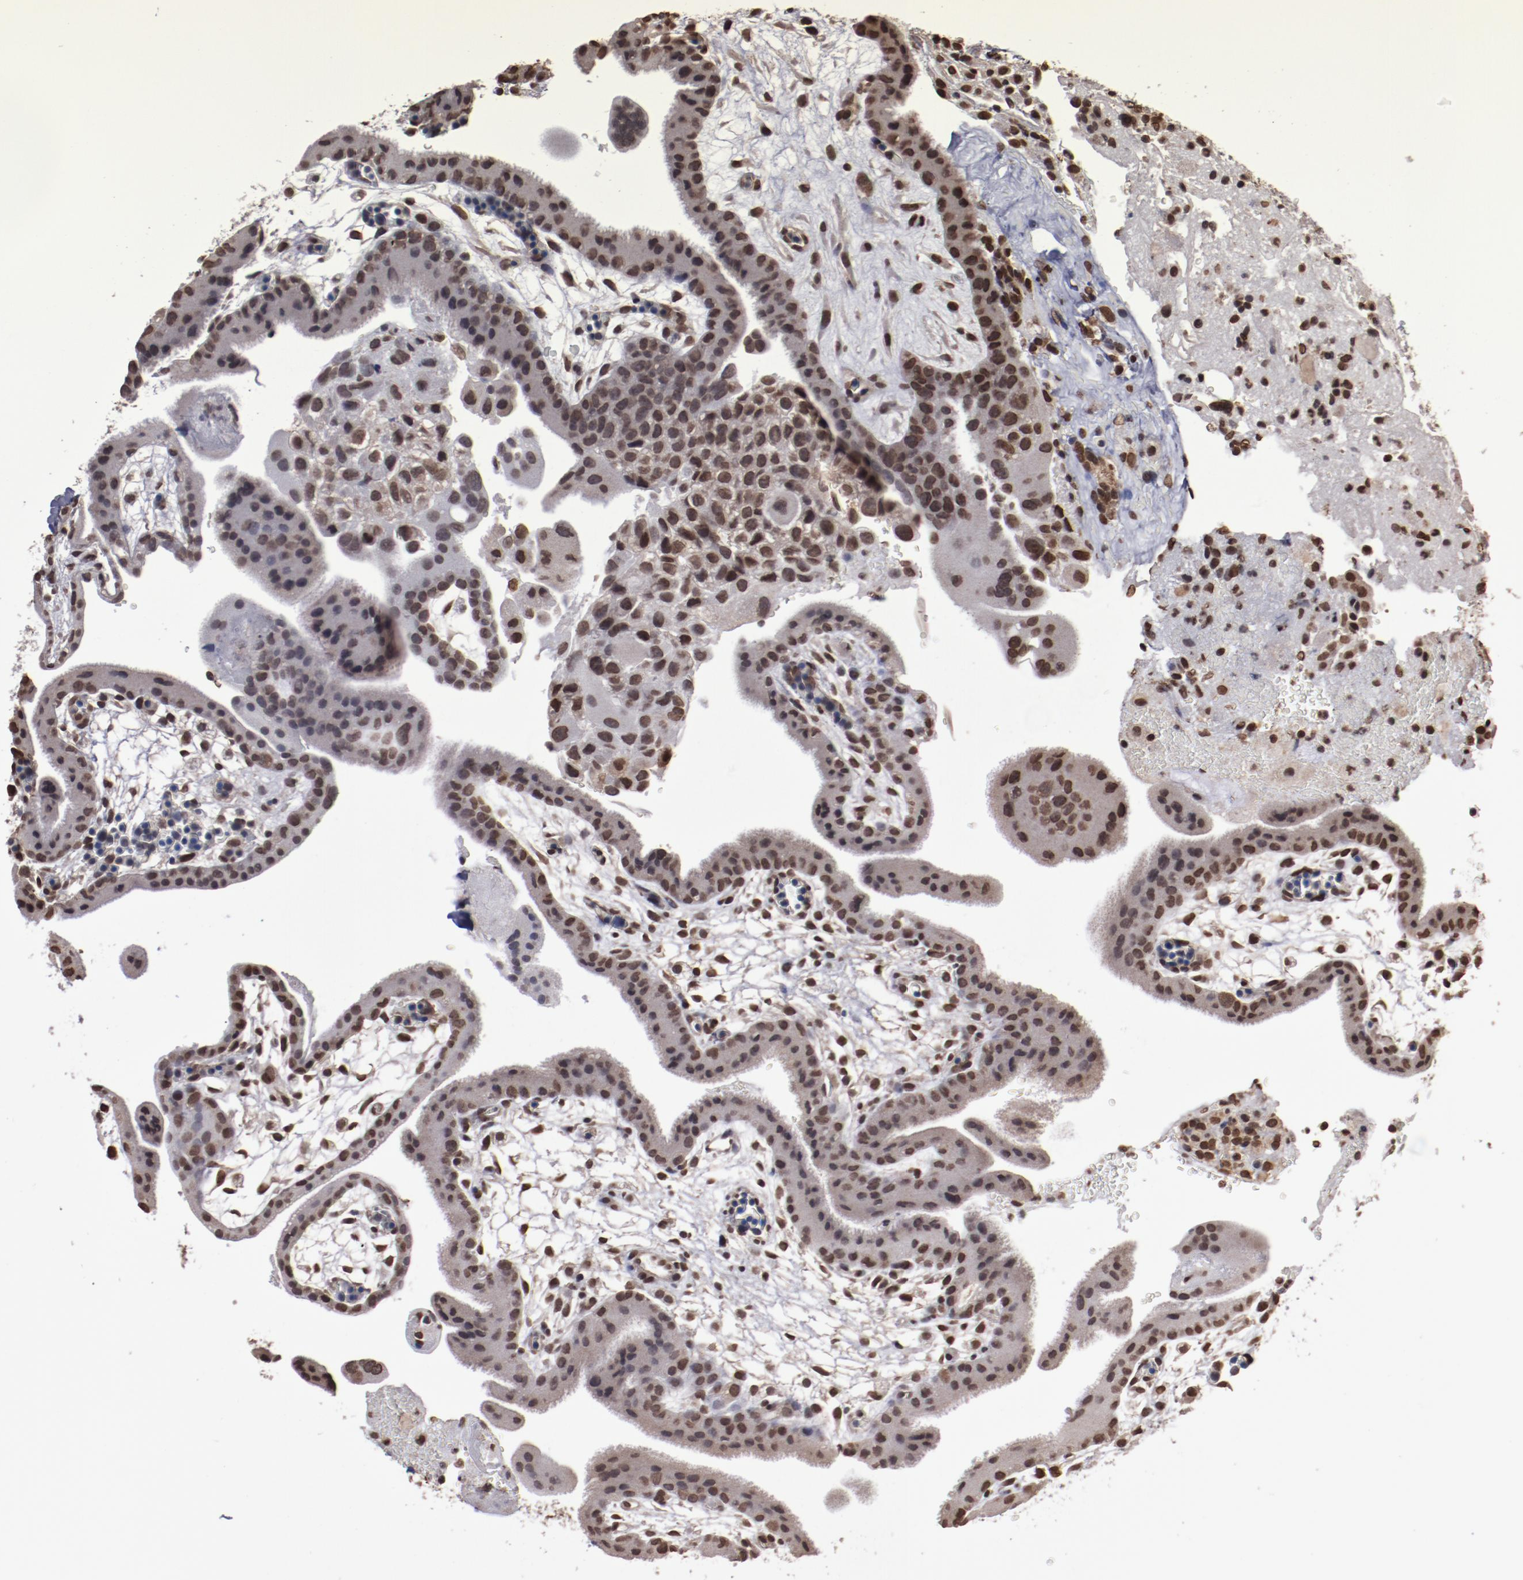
{"staining": {"intensity": "strong", "quantity": ">75%", "location": "nuclear"}, "tissue": "placenta", "cell_type": "Decidual cells", "image_type": "normal", "snomed": [{"axis": "morphology", "description": "Normal tissue, NOS"}, {"axis": "topography", "description": "Placenta"}], "caption": "Placenta stained with IHC demonstrates strong nuclear expression in about >75% of decidual cells.", "gene": "AKT1", "patient": {"sex": "female", "age": 19}}